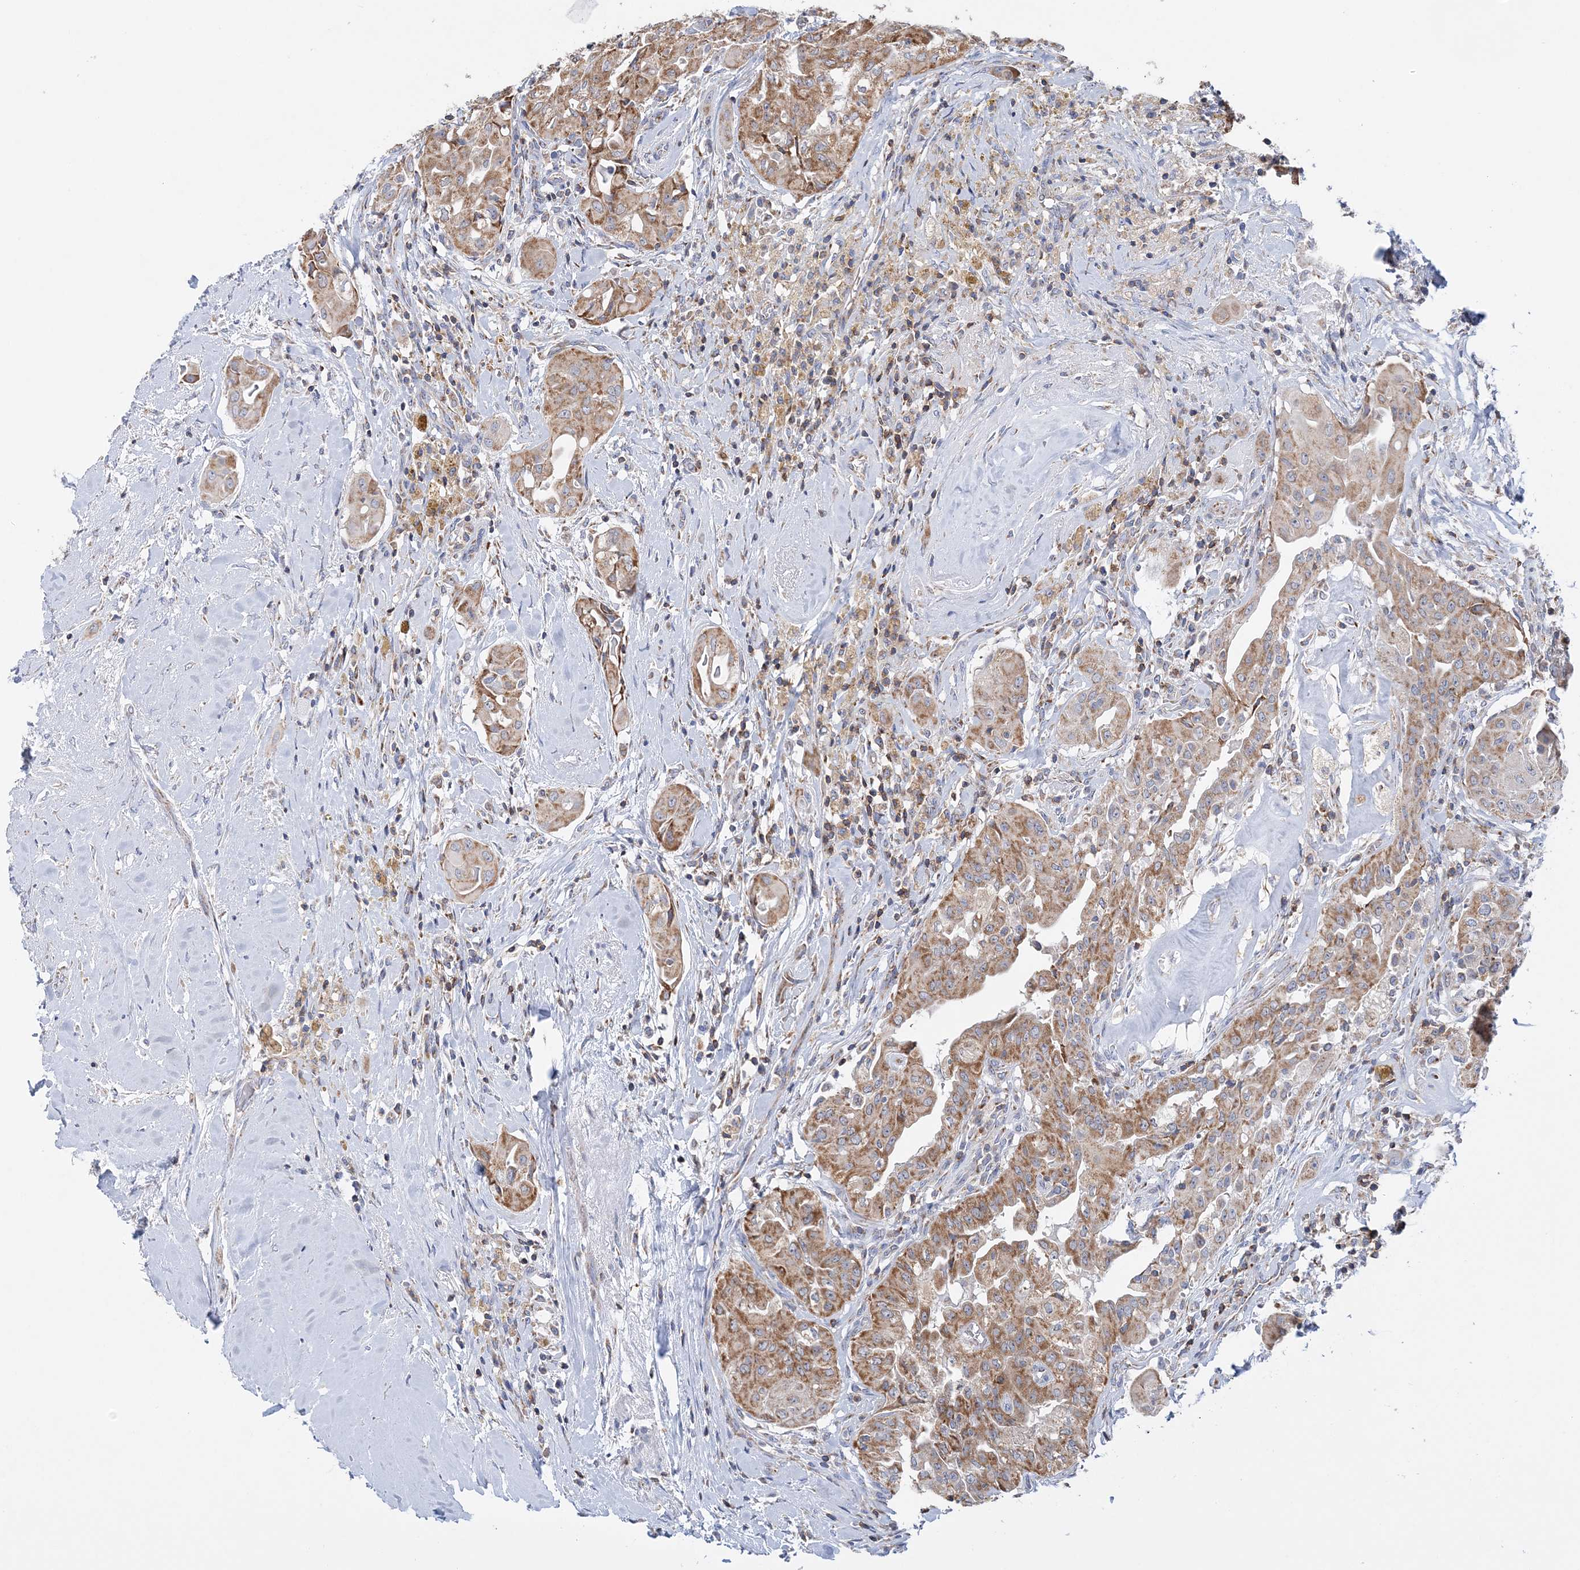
{"staining": {"intensity": "moderate", "quantity": ">75%", "location": "cytoplasmic/membranous"}, "tissue": "thyroid cancer", "cell_type": "Tumor cells", "image_type": "cancer", "snomed": [{"axis": "morphology", "description": "Papillary adenocarcinoma, NOS"}, {"axis": "topography", "description": "Thyroid gland"}], "caption": "Human thyroid cancer (papillary adenocarcinoma) stained for a protein (brown) displays moderate cytoplasmic/membranous positive expression in about >75% of tumor cells.", "gene": "TTC32", "patient": {"sex": "female", "age": 59}}